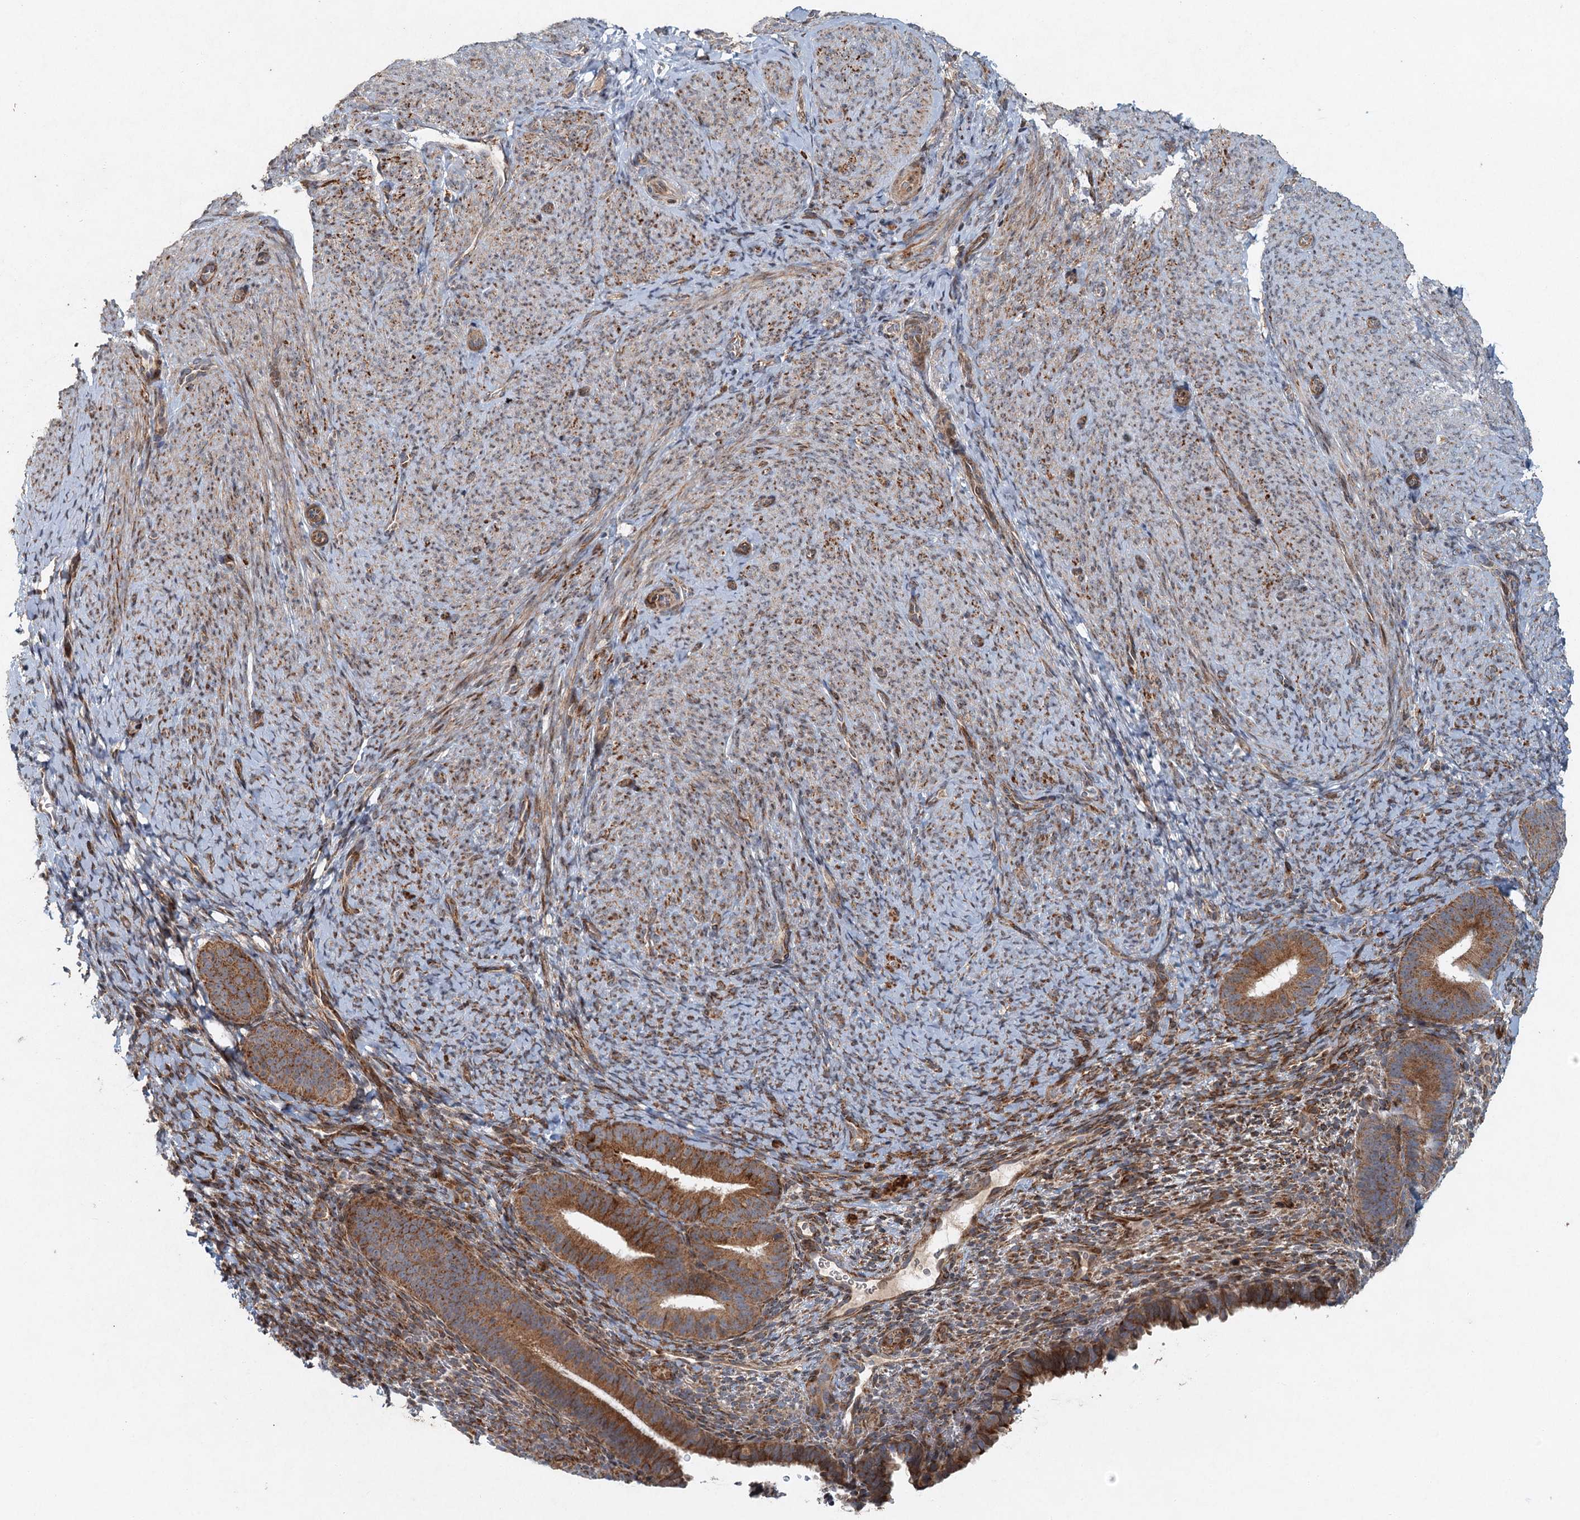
{"staining": {"intensity": "moderate", "quantity": "25%-75%", "location": "cytoplasmic/membranous"}, "tissue": "endometrium", "cell_type": "Cells in endometrial stroma", "image_type": "normal", "snomed": [{"axis": "morphology", "description": "Normal tissue, NOS"}, {"axis": "topography", "description": "Endometrium"}], "caption": "Immunohistochemistry (IHC) image of normal human endometrium stained for a protein (brown), which demonstrates medium levels of moderate cytoplasmic/membranous positivity in about 25%-75% of cells in endometrial stroma.", "gene": "SRPX2", "patient": {"sex": "female", "age": 65}}